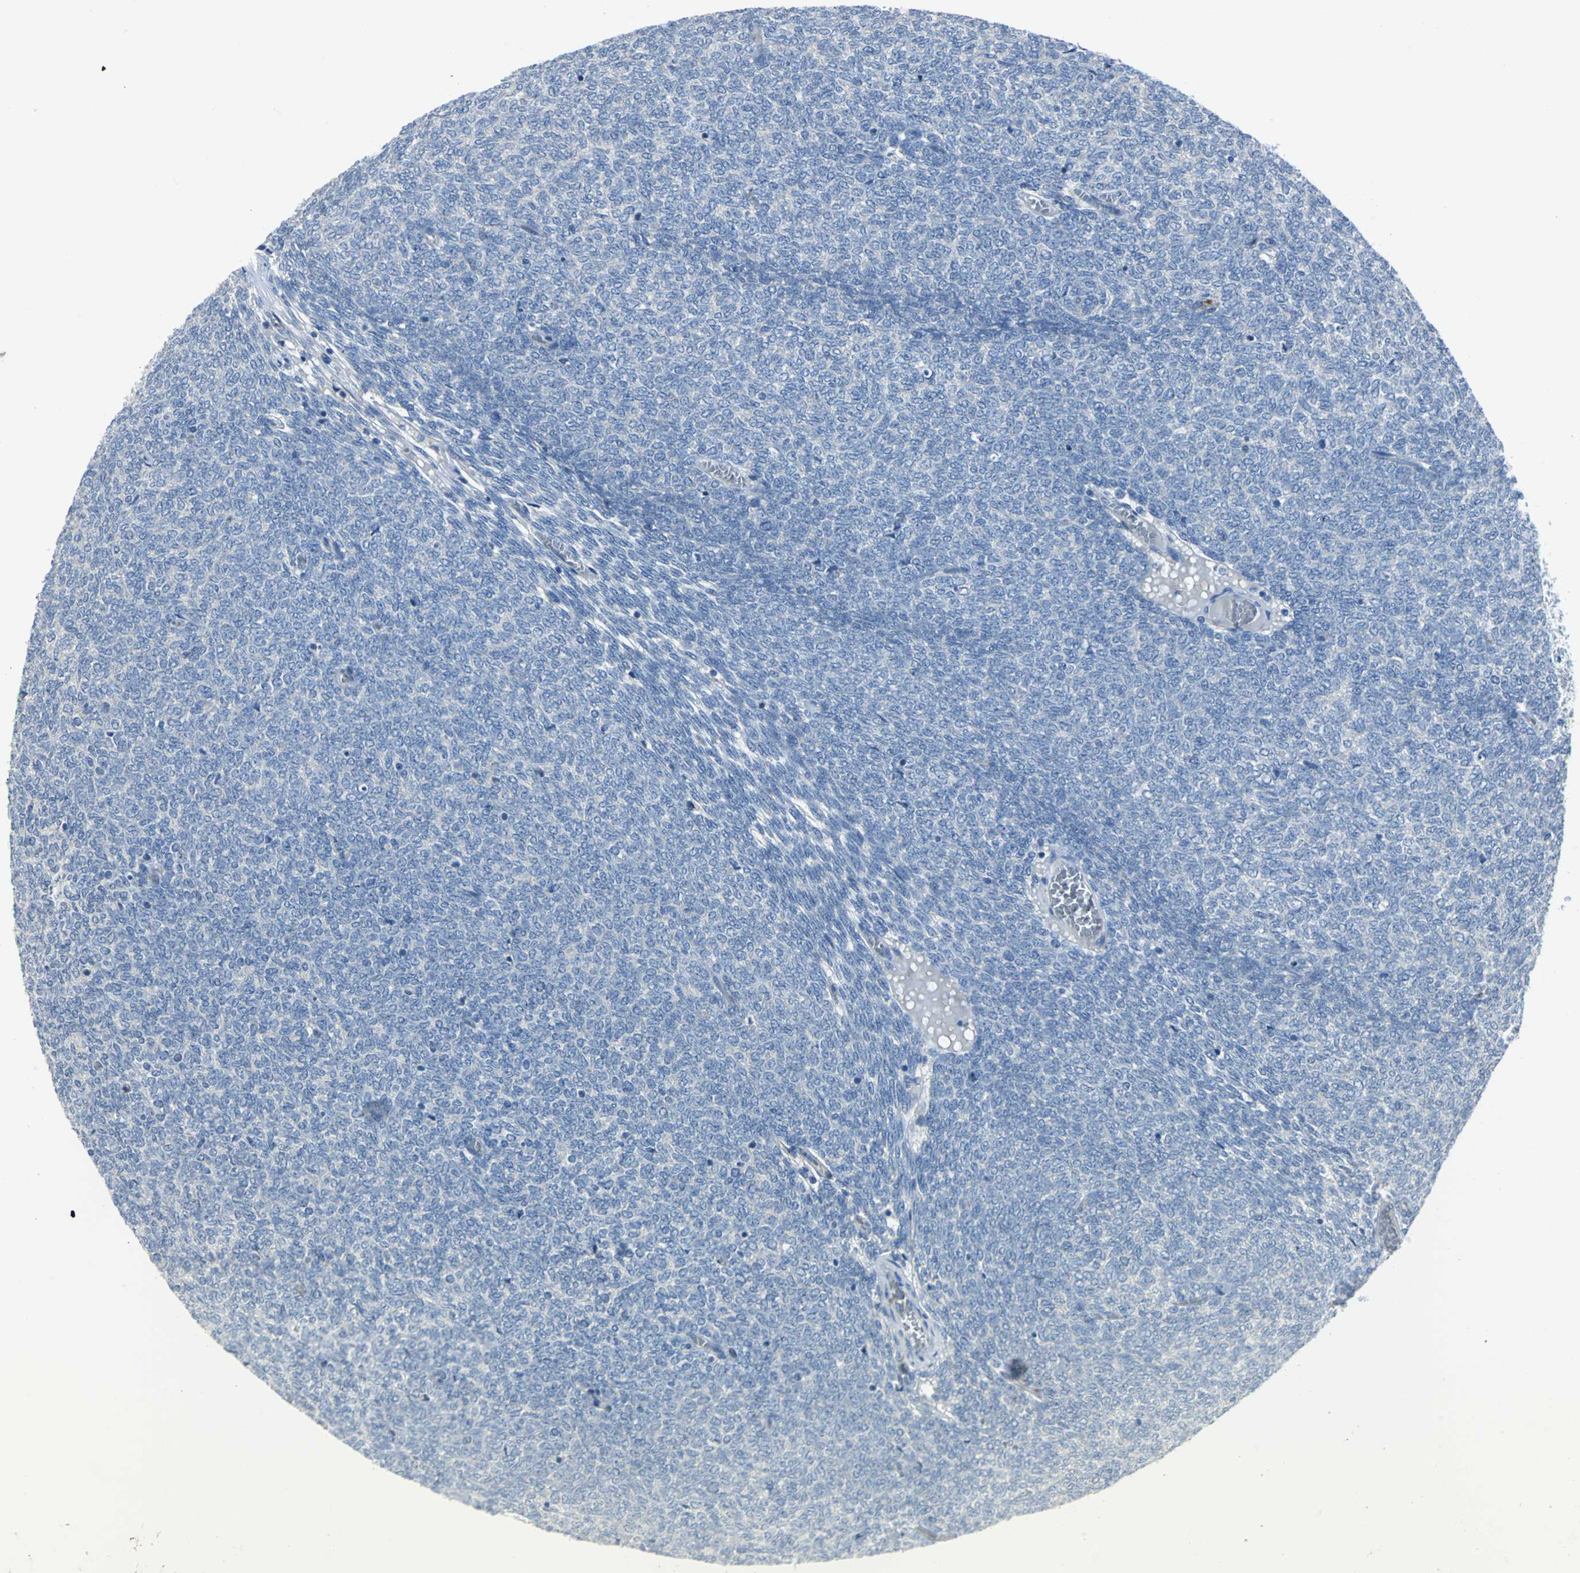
{"staining": {"intensity": "negative", "quantity": "none", "location": "none"}, "tissue": "renal cancer", "cell_type": "Tumor cells", "image_type": "cancer", "snomed": [{"axis": "morphology", "description": "Neoplasm, malignant, NOS"}, {"axis": "topography", "description": "Kidney"}], "caption": "Immunohistochemical staining of human renal malignant neoplasm reveals no significant staining in tumor cells.", "gene": "EIF5A", "patient": {"sex": "male", "age": 28}}